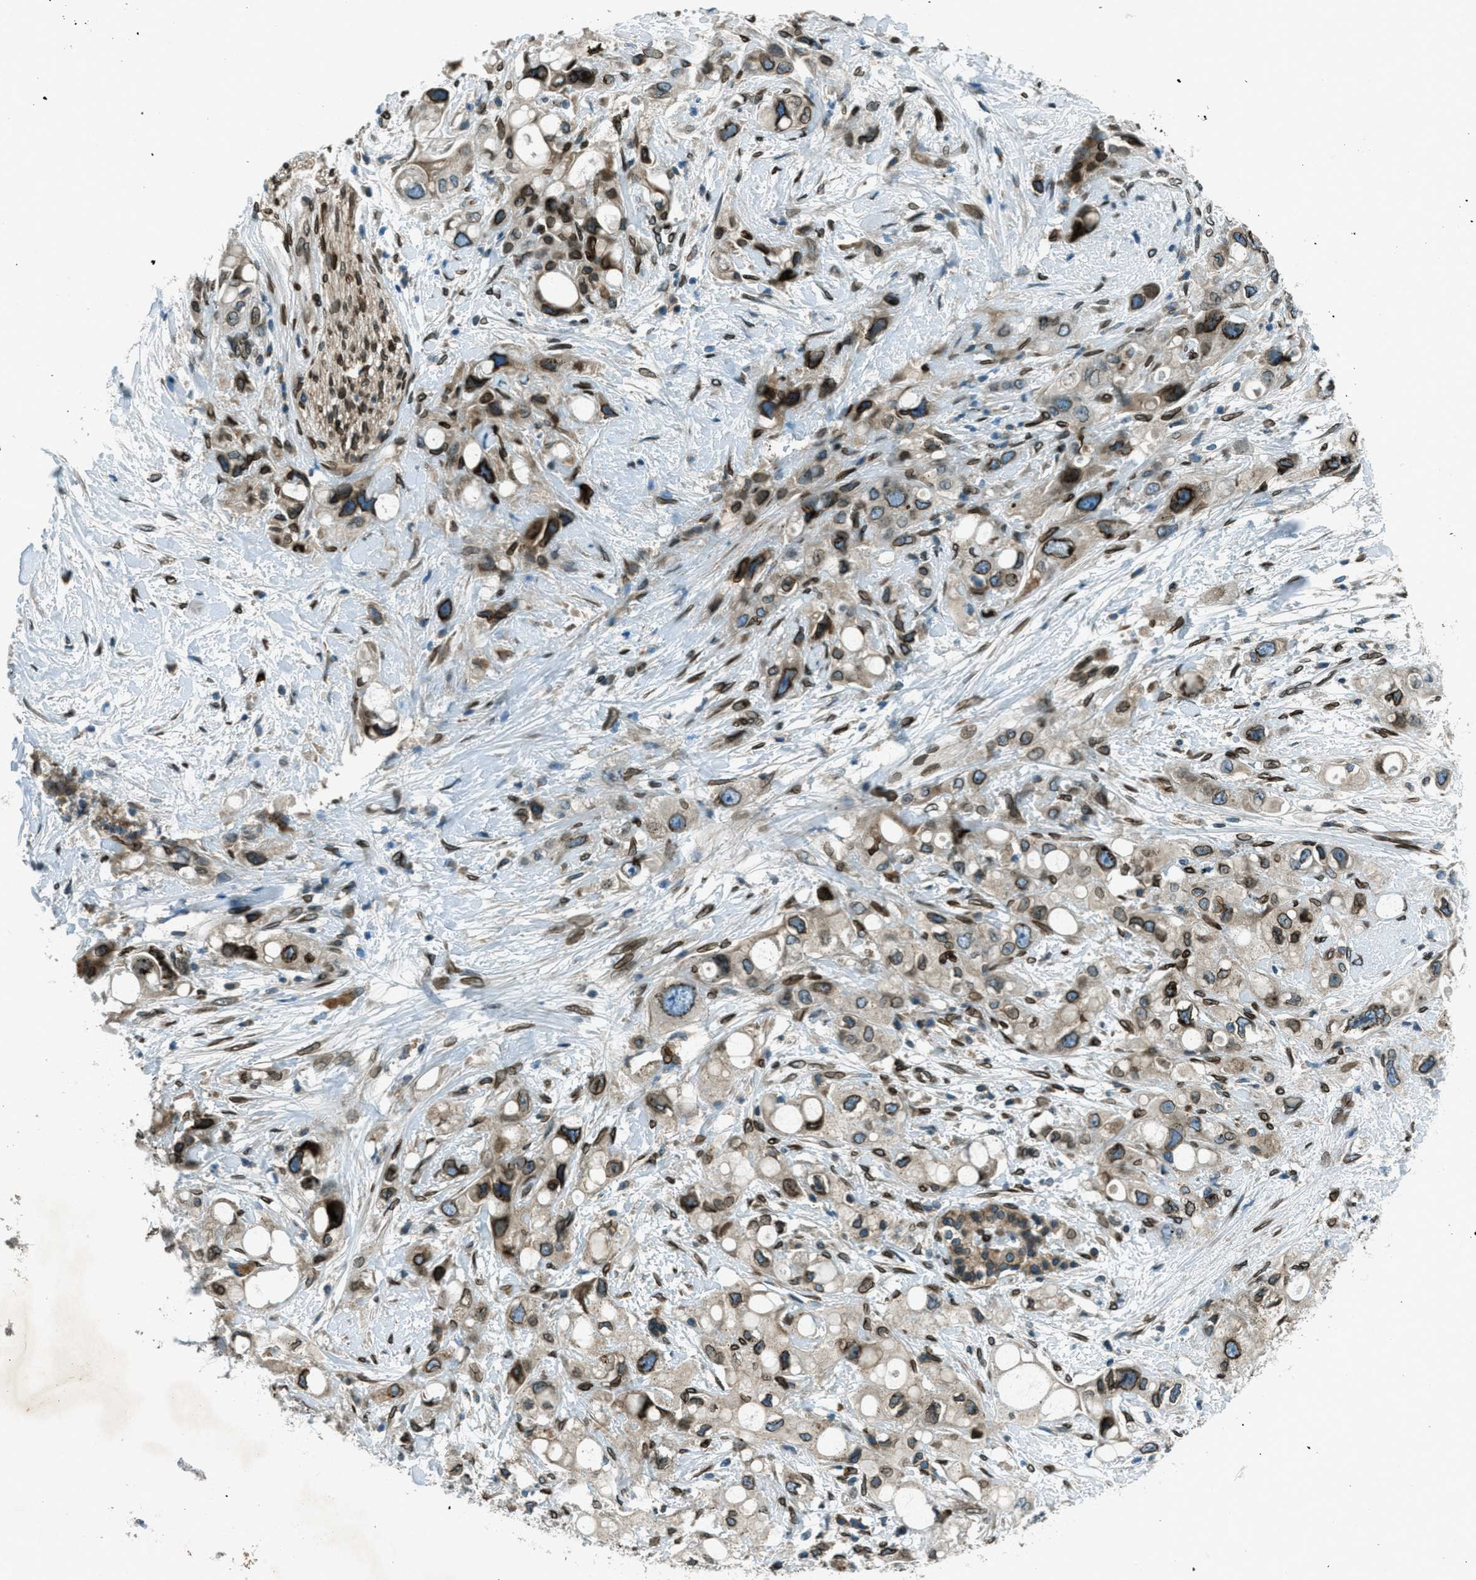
{"staining": {"intensity": "strong", "quantity": ">75%", "location": "cytoplasmic/membranous,nuclear"}, "tissue": "pancreatic cancer", "cell_type": "Tumor cells", "image_type": "cancer", "snomed": [{"axis": "morphology", "description": "Adenocarcinoma, NOS"}, {"axis": "topography", "description": "Pancreas"}], "caption": "The histopathology image demonstrates immunohistochemical staining of pancreatic adenocarcinoma. There is strong cytoplasmic/membranous and nuclear expression is identified in approximately >75% of tumor cells. The staining was performed using DAB (3,3'-diaminobenzidine), with brown indicating positive protein expression. Nuclei are stained blue with hematoxylin.", "gene": "LEMD2", "patient": {"sex": "female", "age": 56}}